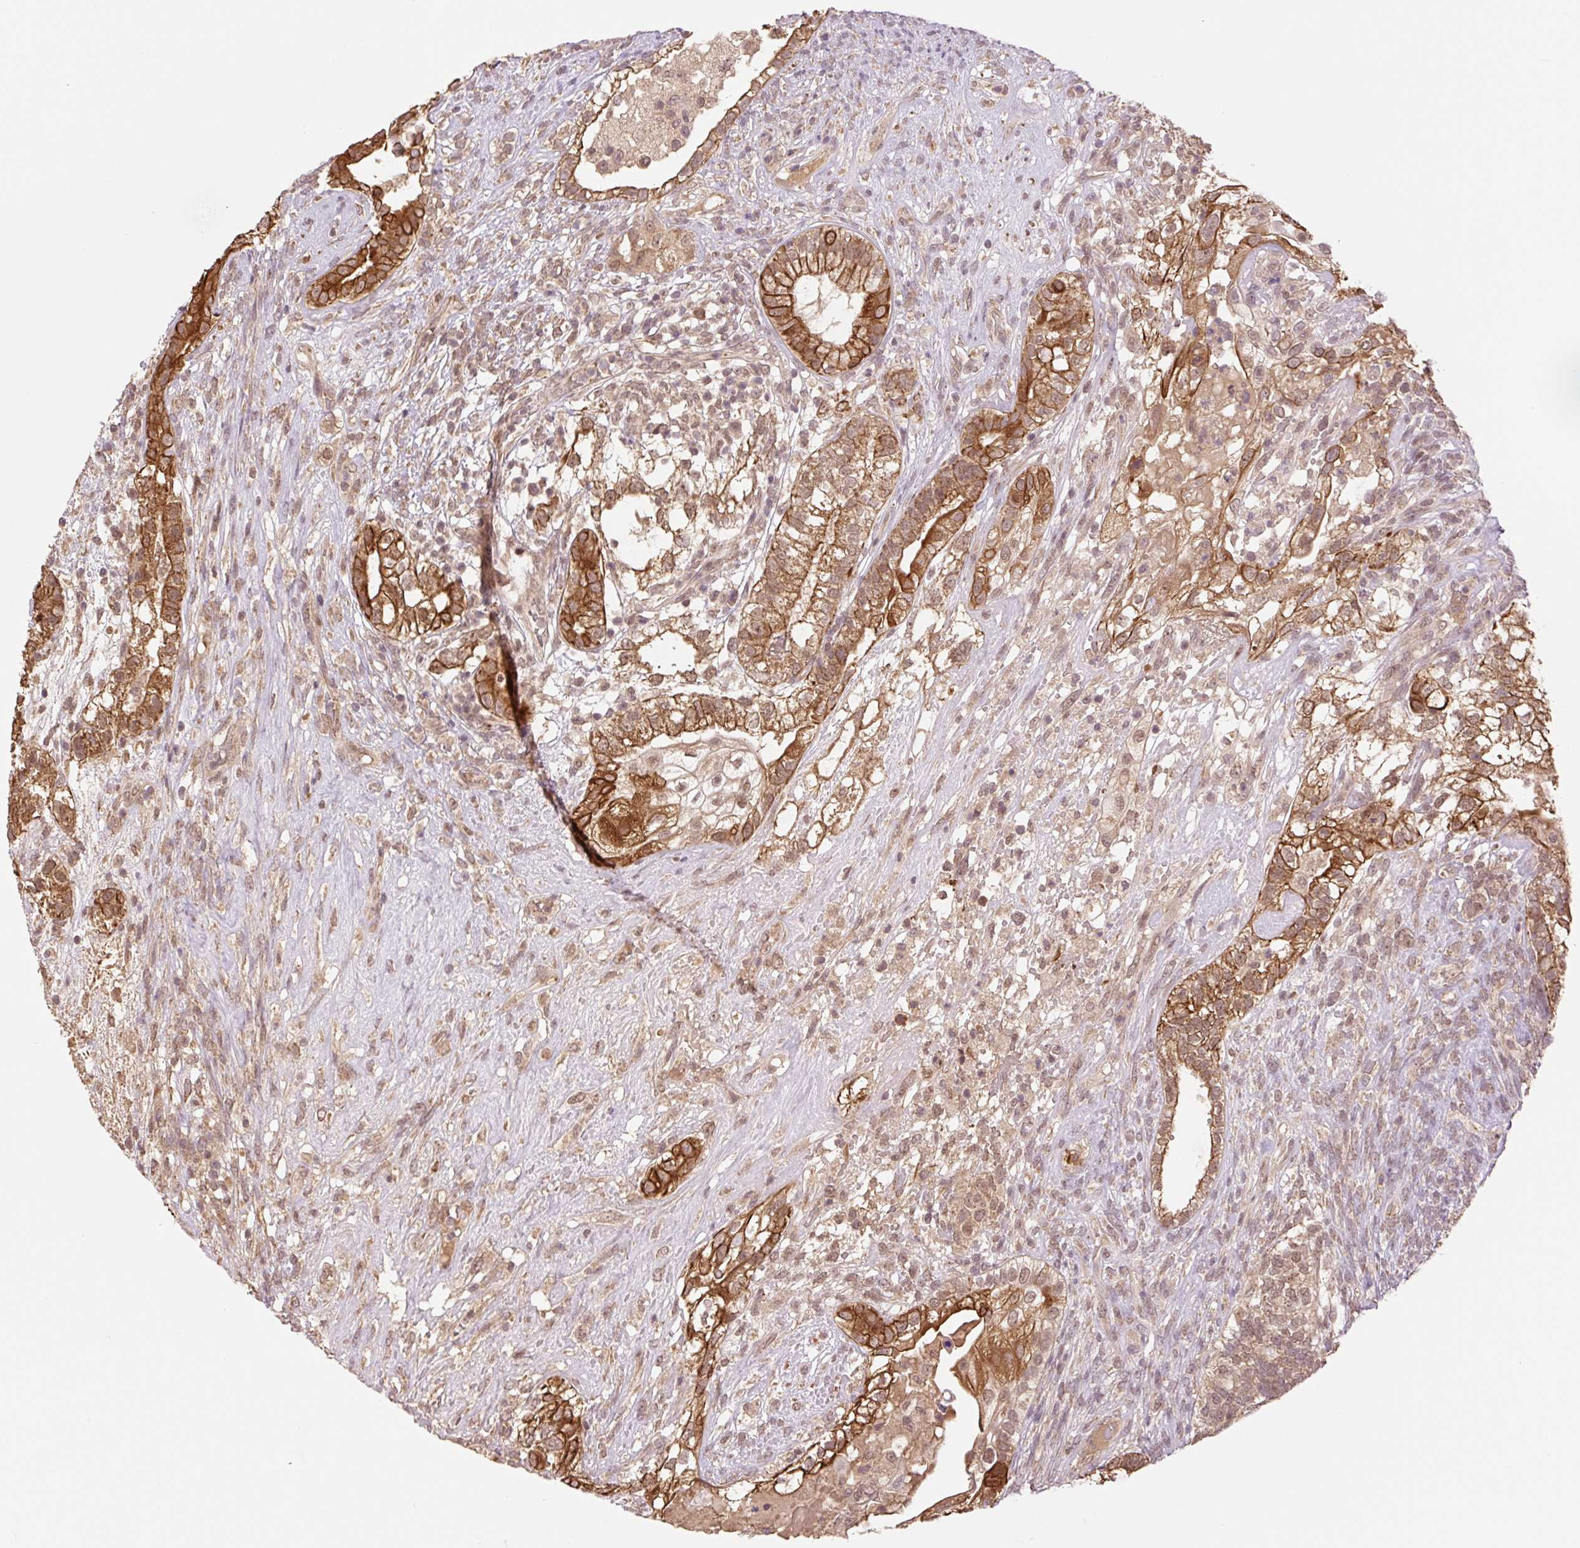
{"staining": {"intensity": "strong", "quantity": ">75%", "location": "cytoplasmic/membranous"}, "tissue": "testis cancer", "cell_type": "Tumor cells", "image_type": "cancer", "snomed": [{"axis": "morphology", "description": "Seminoma, NOS"}, {"axis": "morphology", "description": "Carcinoma, Embryonal, NOS"}, {"axis": "topography", "description": "Testis"}], "caption": "Tumor cells exhibit high levels of strong cytoplasmic/membranous positivity in approximately >75% of cells in testis cancer (seminoma). (DAB (3,3'-diaminobenzidine) IHC, brown staining for protein, blue staining for nuclei).", "gene": "YJU2B", "patient": {"sex": "male", "age": 41}}